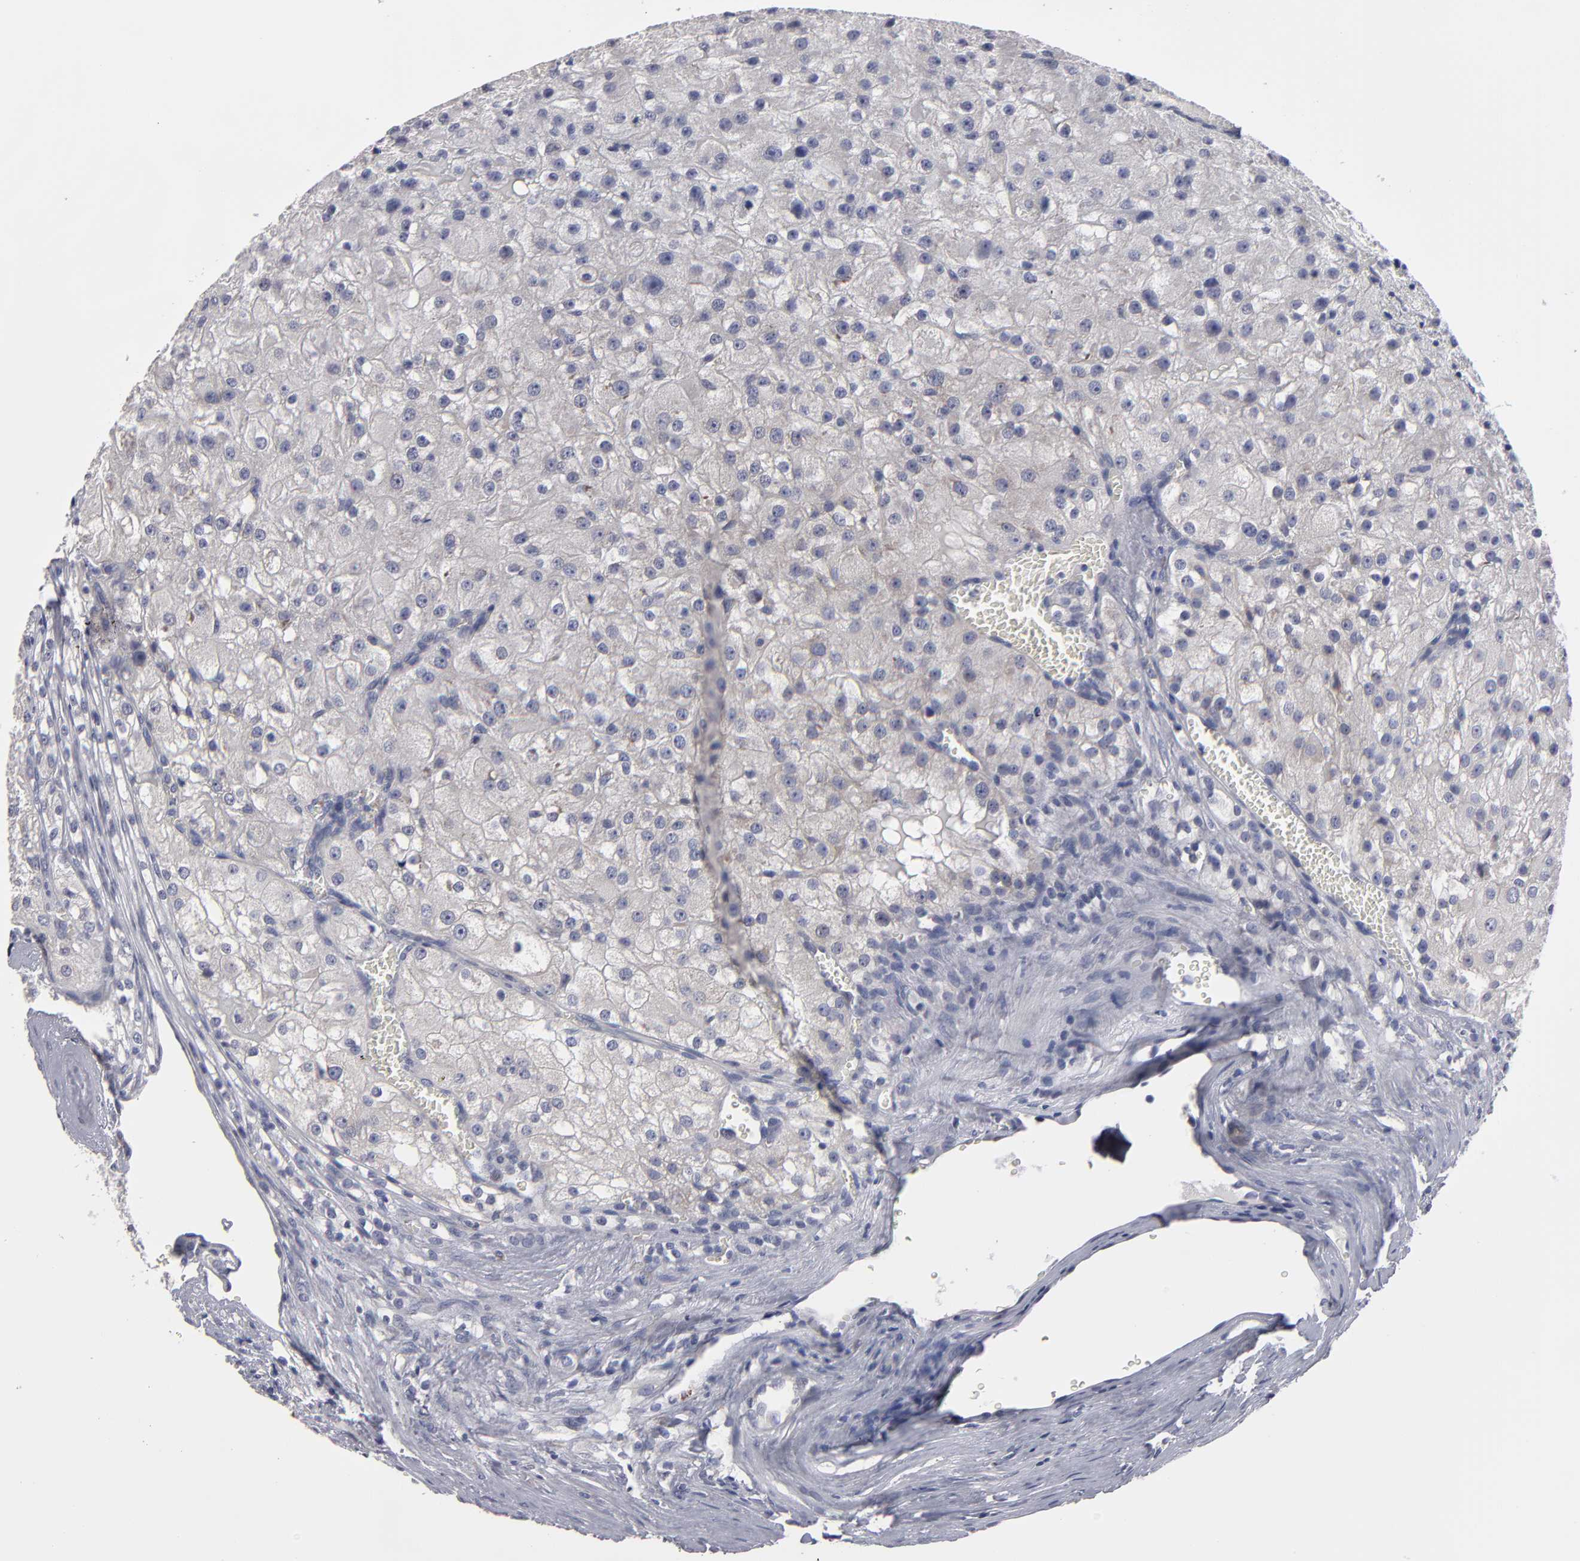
{"staining": {"intensity": "weak", "quantity": "25%-75%", "location": "cytoplasmic/membranous"}, "tissue": "renal cancer", "cell_type": "Tumor cells", "image_type": "cancer", "snomed": [{"axis": "morphology", "description": "Adenocarcinoma, NOS"}, {"axis": "topography", "description": "Kidney"}], "caption": "Renal adenocarcinoma stained with DAB immunohistochemistry exhibits low levels of weak cytoplasmic/membranous staining in approximately 25%-75% of tumor cells.", "gene": "CCDC80", "patient": {"sex": "female", "age": 74}}